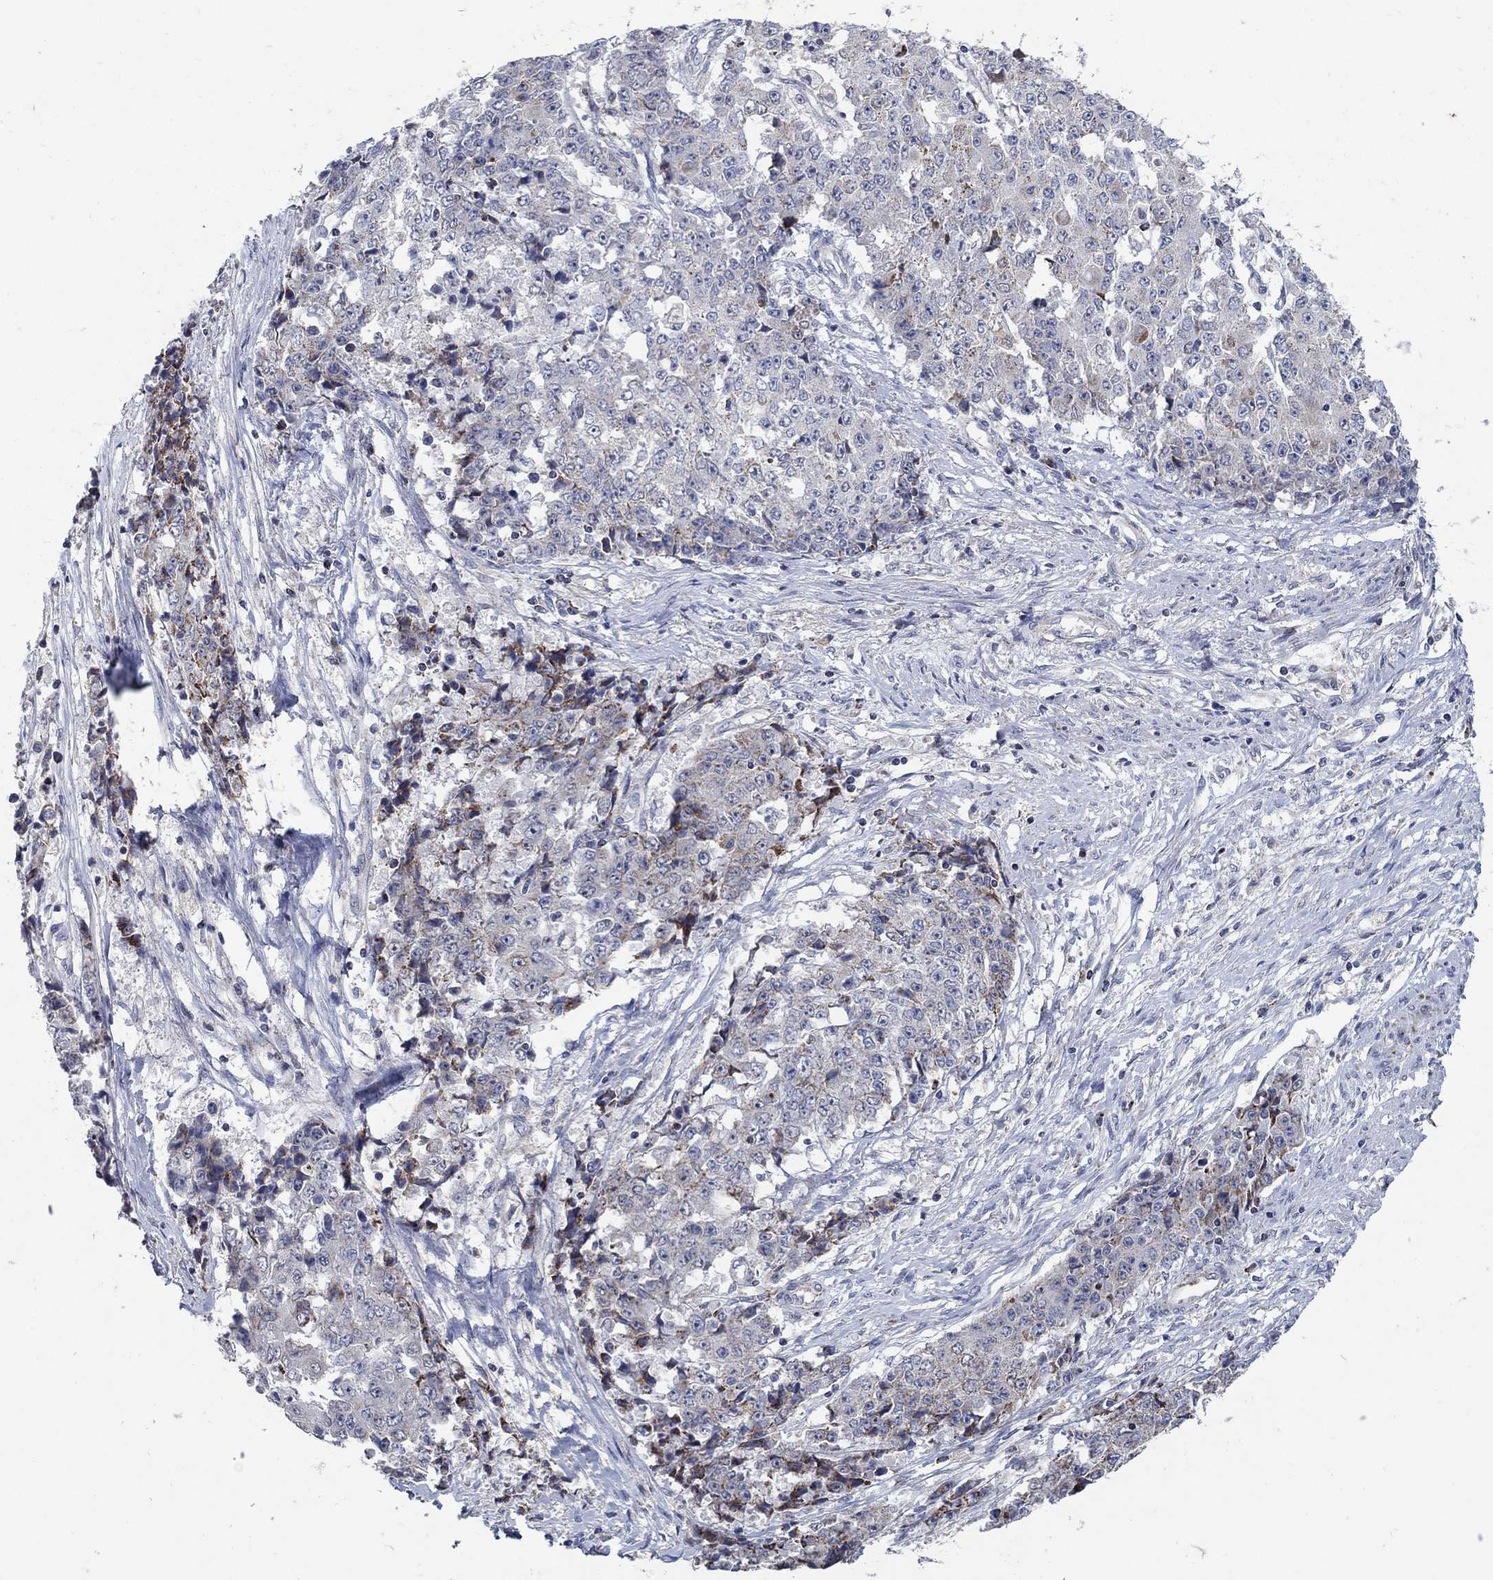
{"staining": {"intensity": "strong", "quantity": "<25%", "location": "cytoplasmic/membranous"}, "tissue": "ovarian cancer", "cell_type": "Tumor cells", "image_type": "cancer", "snomed": [{"axis": "morphology", "description": "Carcinoma, endometroid"}, {"axis": "topography", "description": "Ovary"}], "caption": "IHC (DAB) staining of human ovarian cancer displays strong cytoplasmic/membranous protein staining in about <25% of tumor cells. (DAB (3,3'-diaminobenzidine) = brown stain, brightfield microscopy at high magnification).", "gene": "HMX2", "patient": {"sex": "female", "age": 42}}